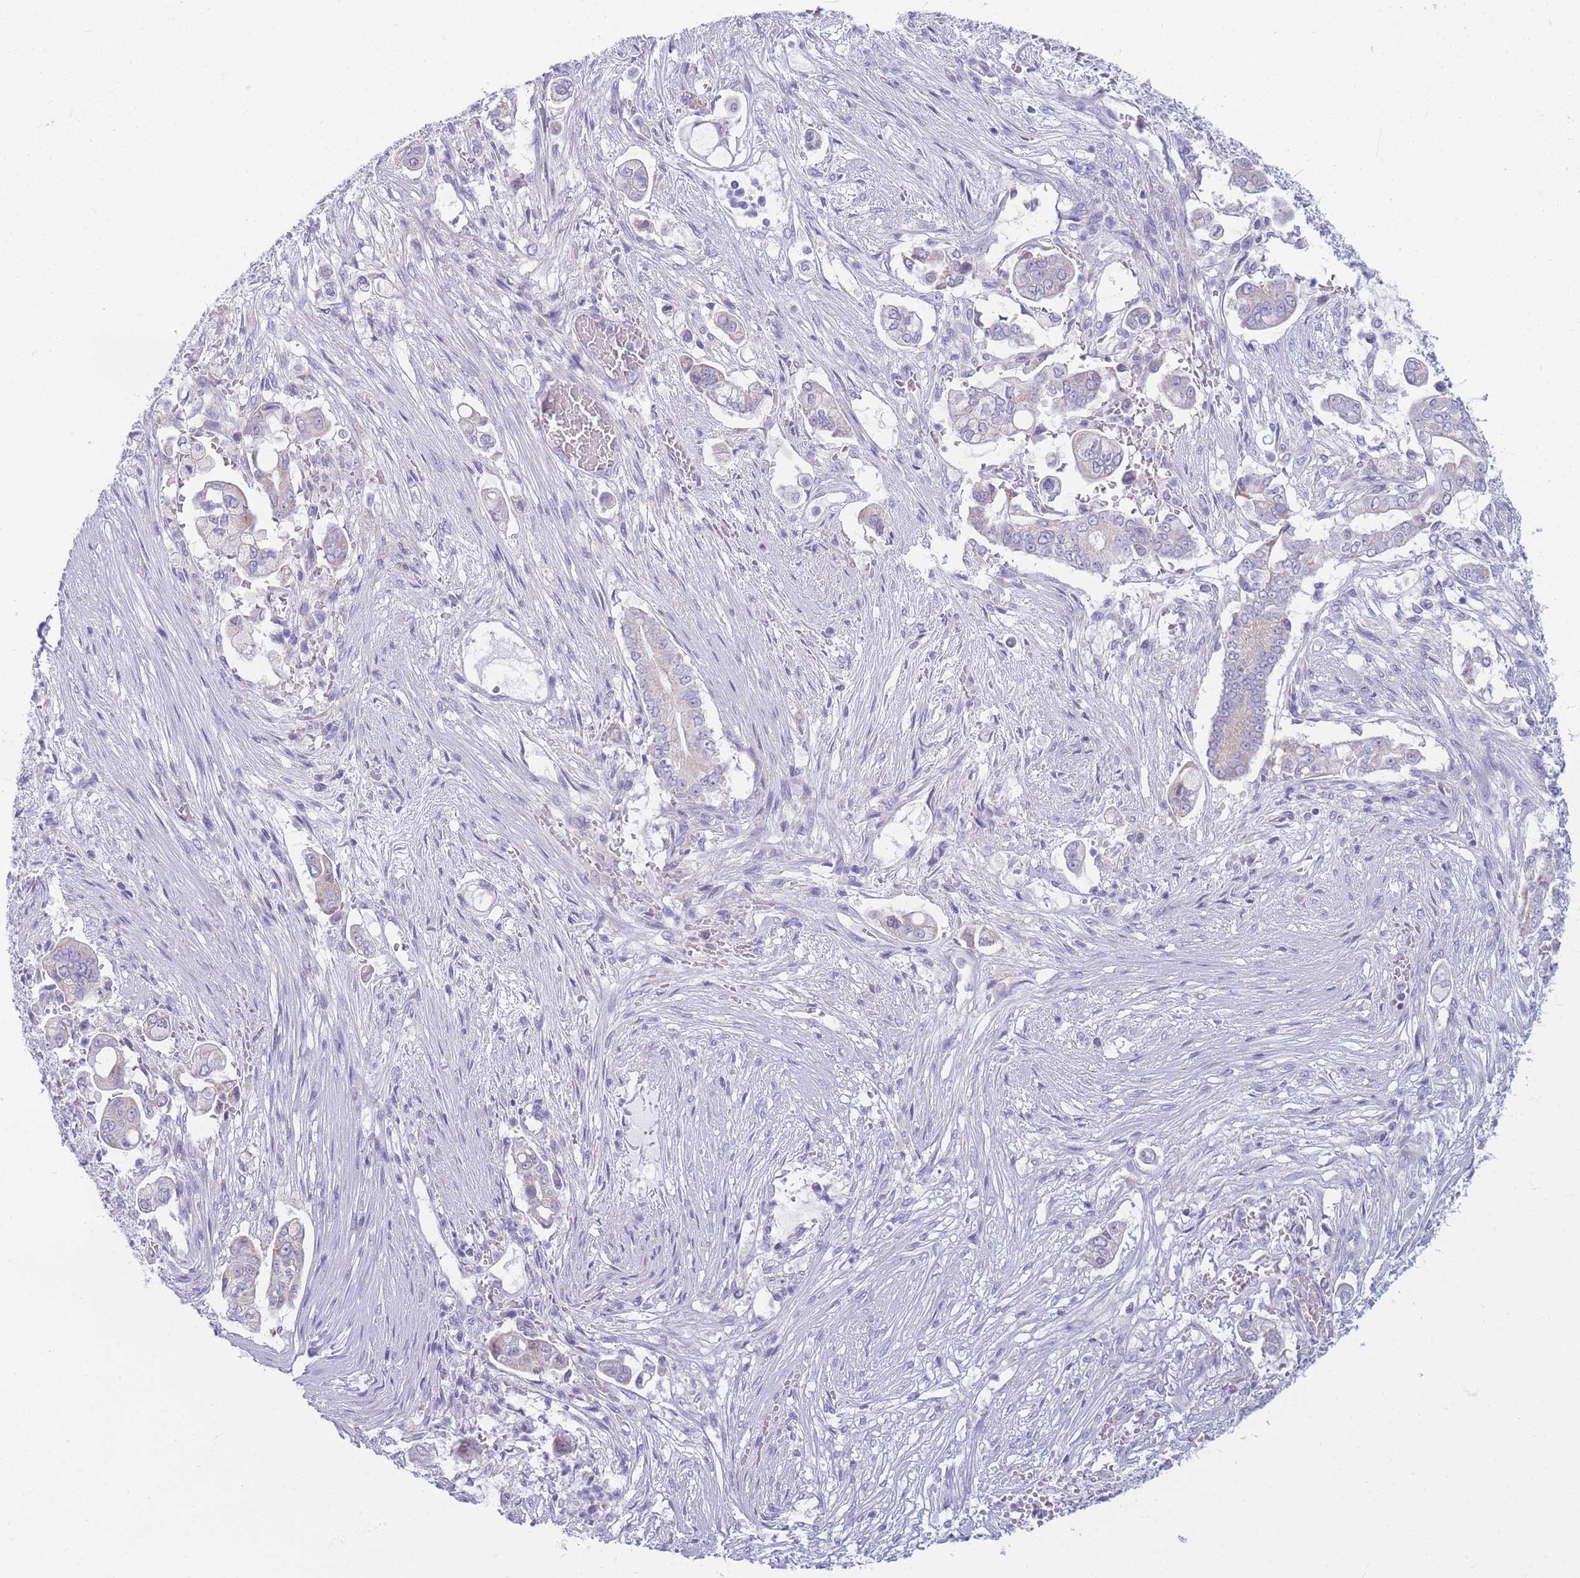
{"staining": {"intensity": "negative", "quantity": "none", "location": "none"}, "tissue": "pancreatic cancer", "cell_type": "Tumor cells", "image_type": "cancer", "snomed": [{"axis": "morphology", "description": "Adenocarcinoma, NOS"}, {"axis": "topography", "description": "Pancreas"}], "caption": "The histopathology image shows no staining of tumor cells in pancreatic cancer (adenocarcinoma).", "gene": "DHRS11", "patient": {"sex": "female", "age": 69}}